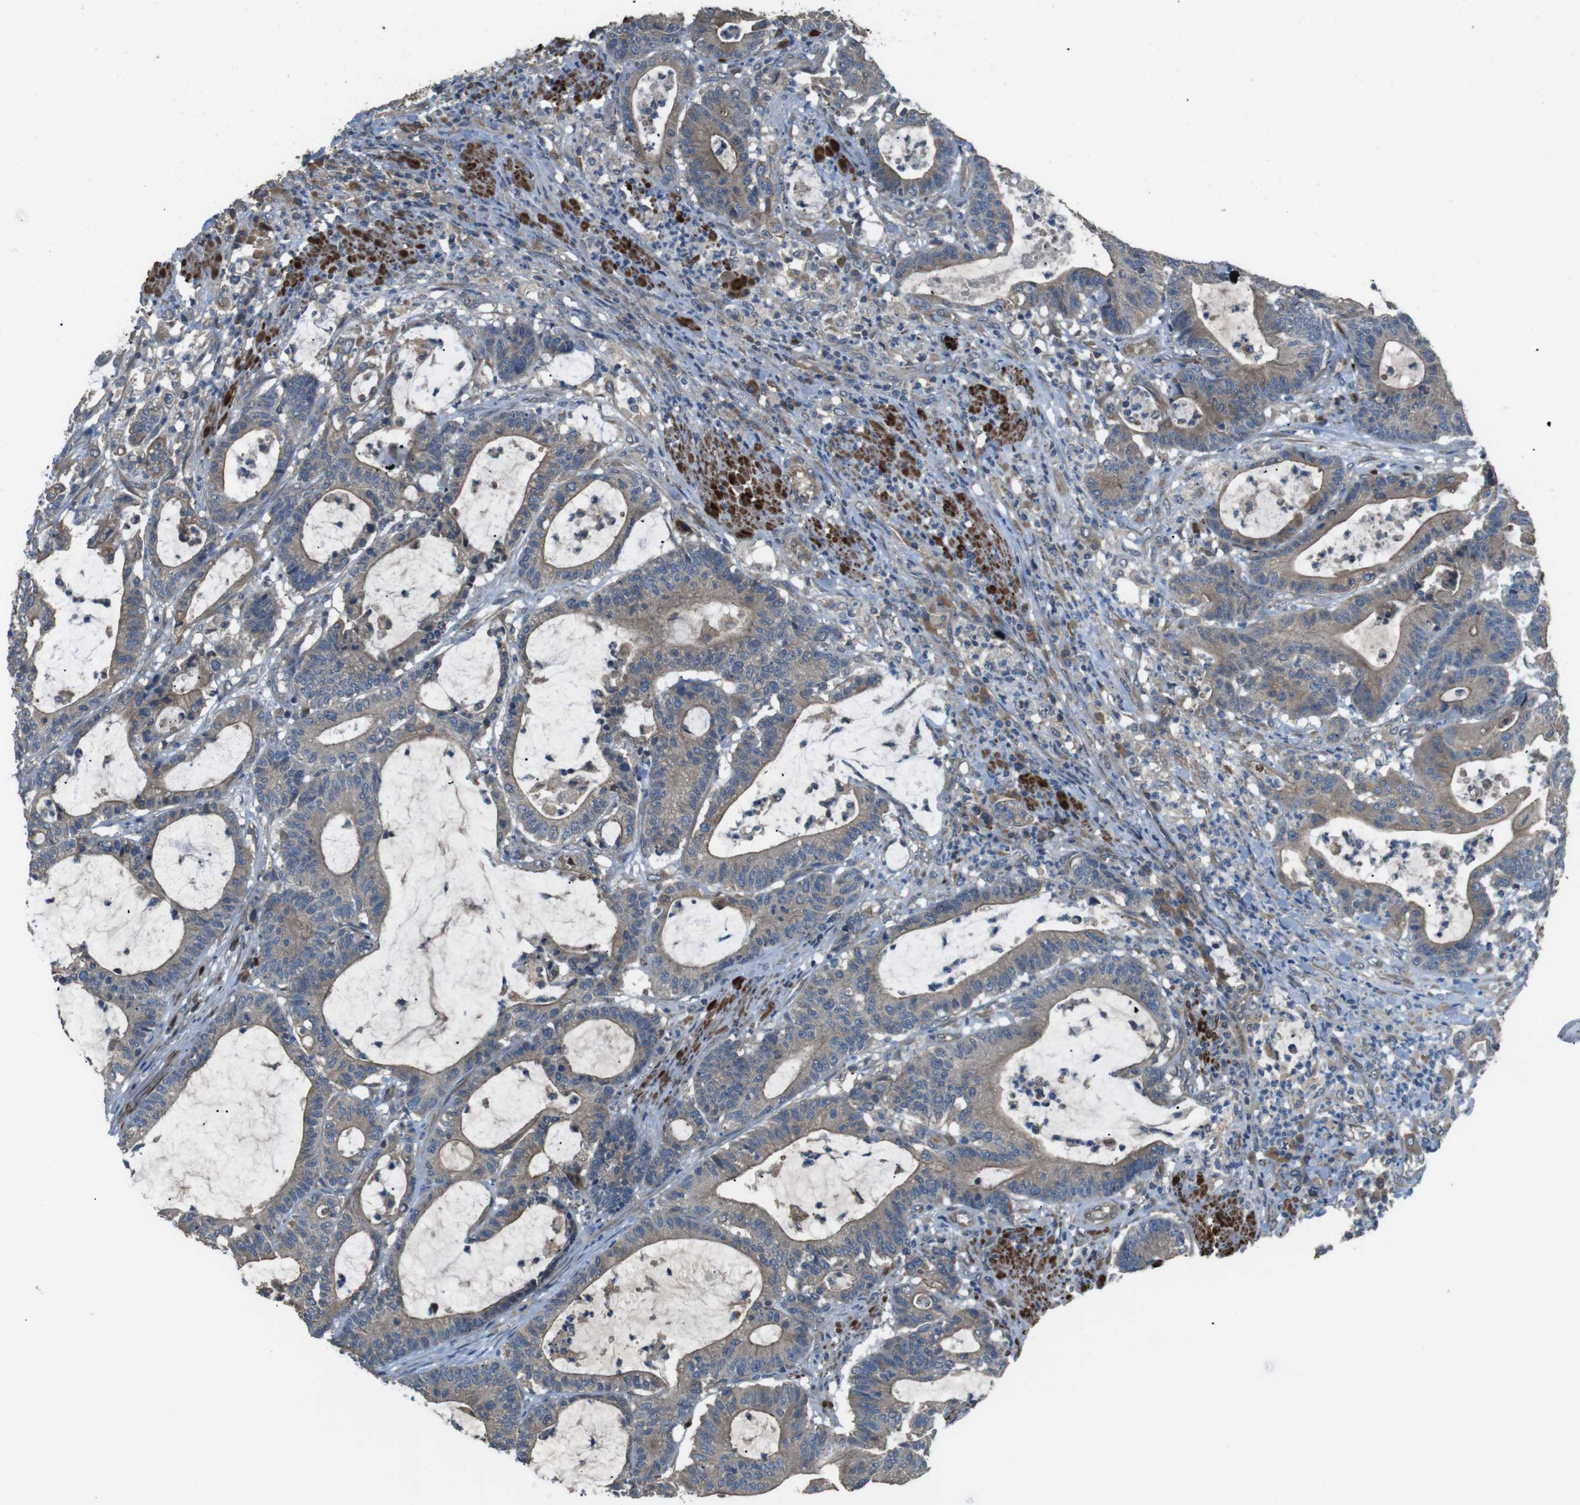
{"staining": {"intensity": "moderate", "quantity": ">75%", "location": "cytoplasmic/membranous"}, "tissue": "colorectal cancer", "cell_type": "Tumor cells", "image_type": "cancer", "snomed": [{"axis": "morphology", "description": "Adenocarcinoma, NOS"}, {"axis": "topography", "description": "Colon"}], "caption": "Adenocarcinoma (colorectal) was stained to show a protein in brown. There is medium levels of moderate cytoplasmic/membranous staining in about >75% of tumor cells.", "gene": "FUT2", "patient": {"sex": "female", "age": 84}}